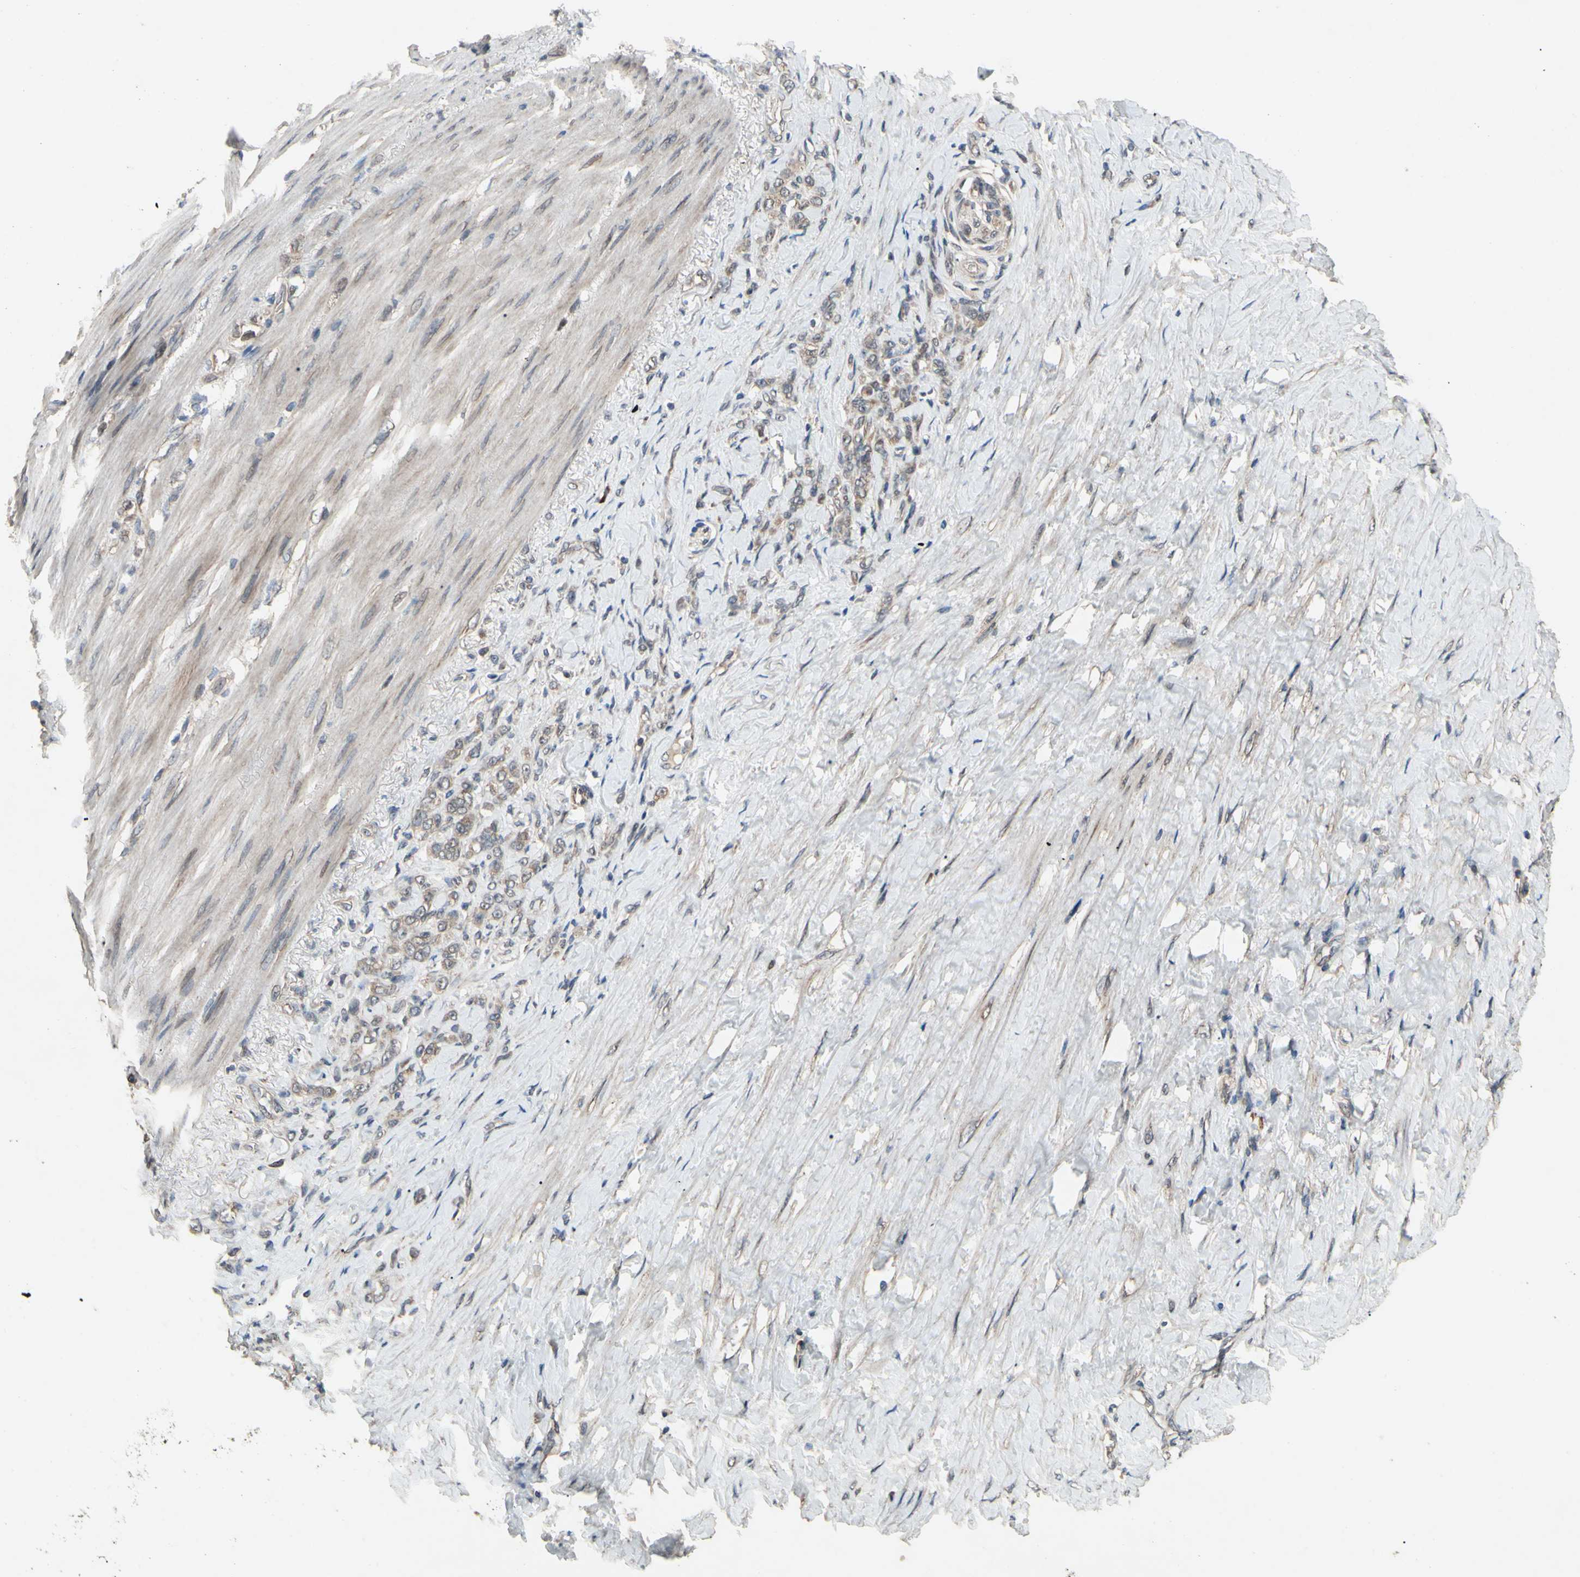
{"staining": {"intensity": "weak", "quantity": ">75%", "location": "cytoplasmic/membranous"}, "tissue": "stomach cancer", "cell_type": "Tumor cells", "image_type": "cancer", "snomed": [{"axis": "morphology", "description": "Adenocarcinoma, NOS"}, {"axis": "topography", "description": "Stomach"}], "caption": "Immunohistochemistry (DAB (3,3'-diaminobenzidine)) staining of stomach adenocarcinoma demonstrates weak cytoplasmic/membranous protein expression in about >75% of tumor cells.", "gene": "CD164", "patient": {"sex": "male", "age": 82}}